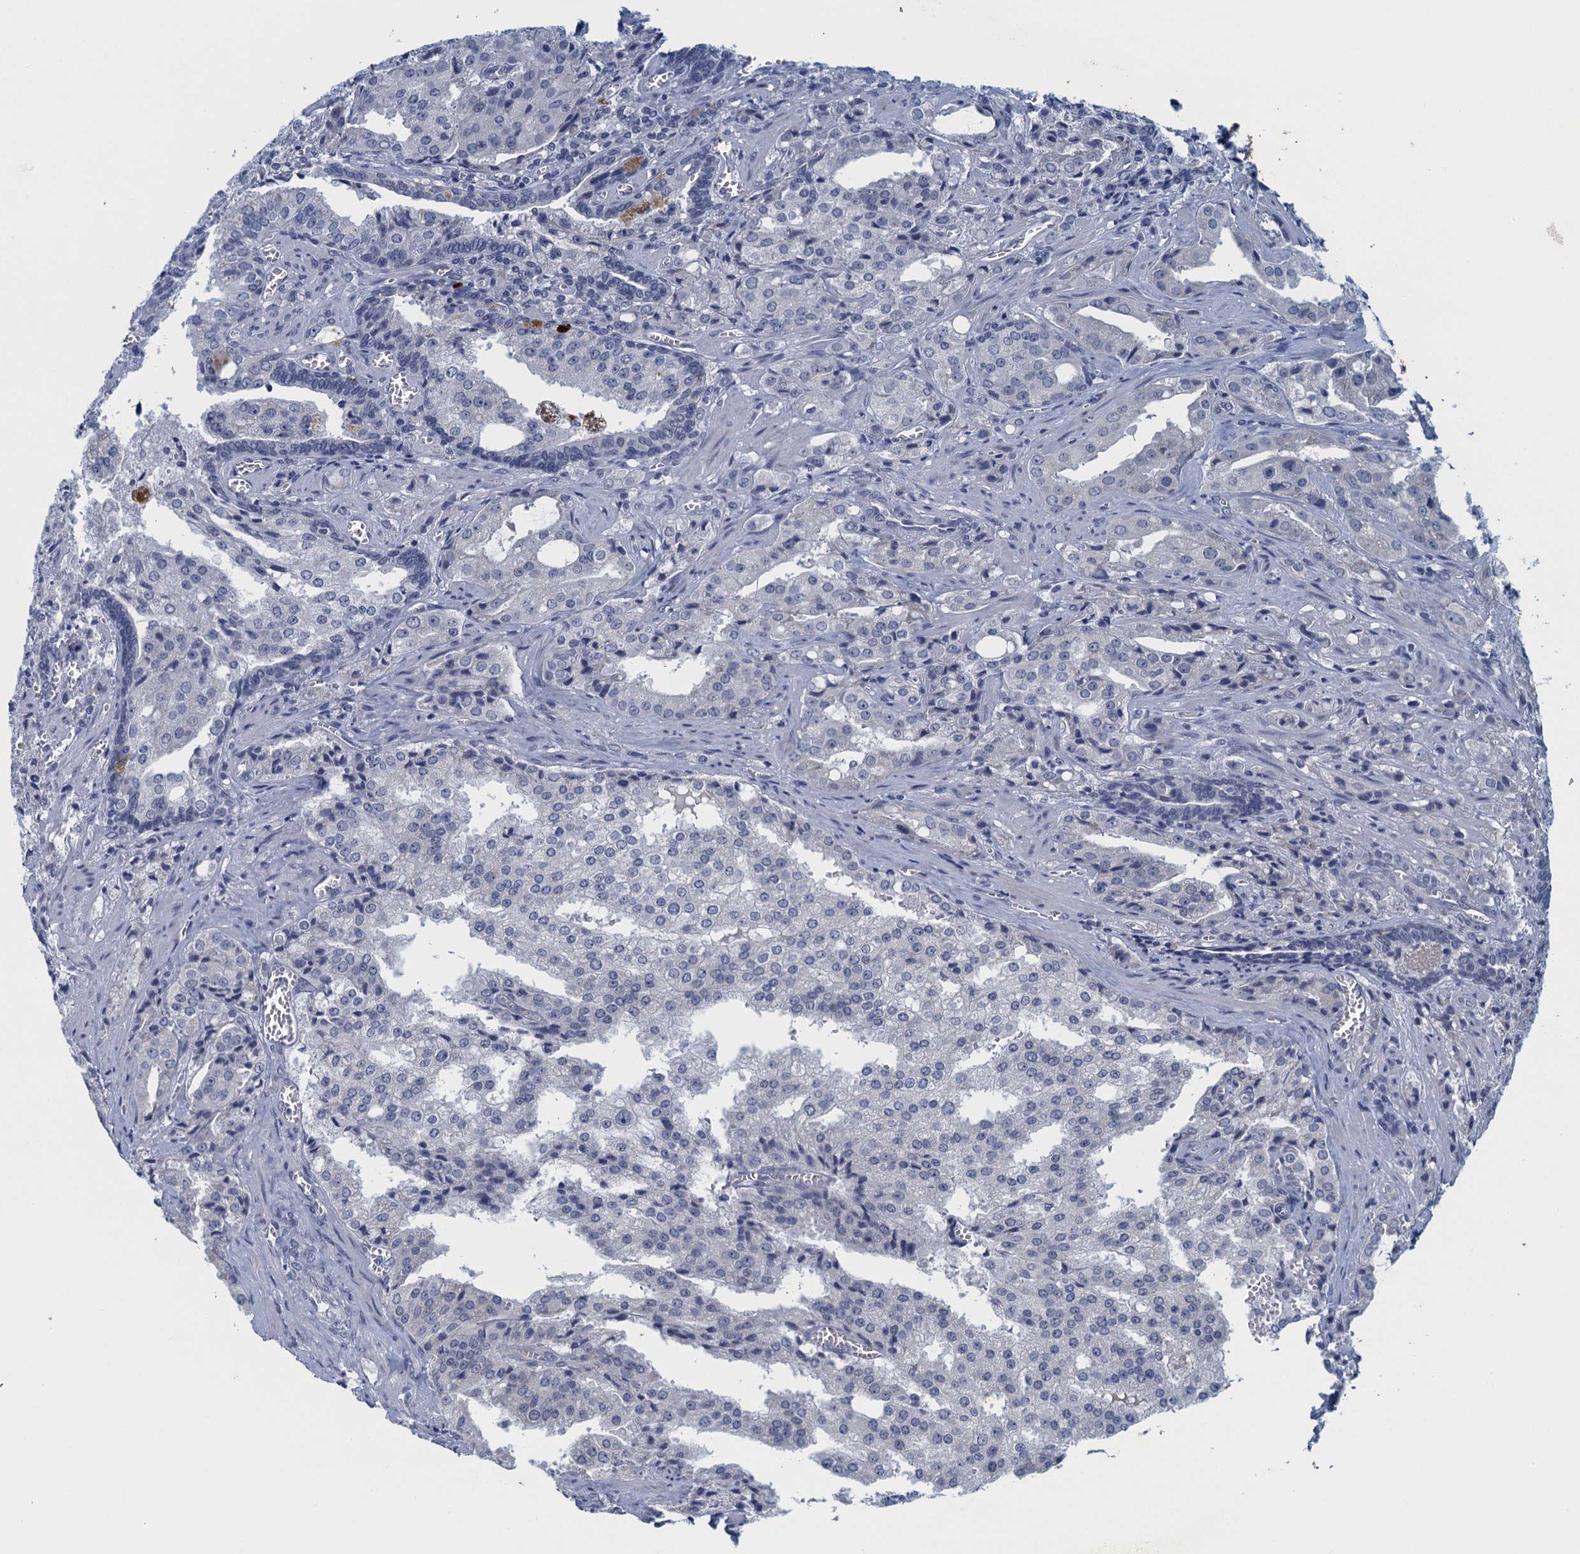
{"staining": {"intensity": "negative", "quantity": "none", "location": "none"}, "tissue": "prostate cancer", "cell_type": "Tumor cells", "image_type": "cancer", "snomed": [{"axis": "morphology", "description": "Adenocarcinoma, High grade"}, {"axis": "topography", "description": "Prostate"}], "caption": "High-grade adenocarcinoma (prostate) was stained to show a protein in brown. There is no significant positivity in tumor cells. (Brightfield microscopy of DAB (3,3'-diaminobenzidine) immunohistochemistry (IHC) at high magnification).", "gene": "ENSG00000131152", "patient": {"sex": "male", "age": 68}}